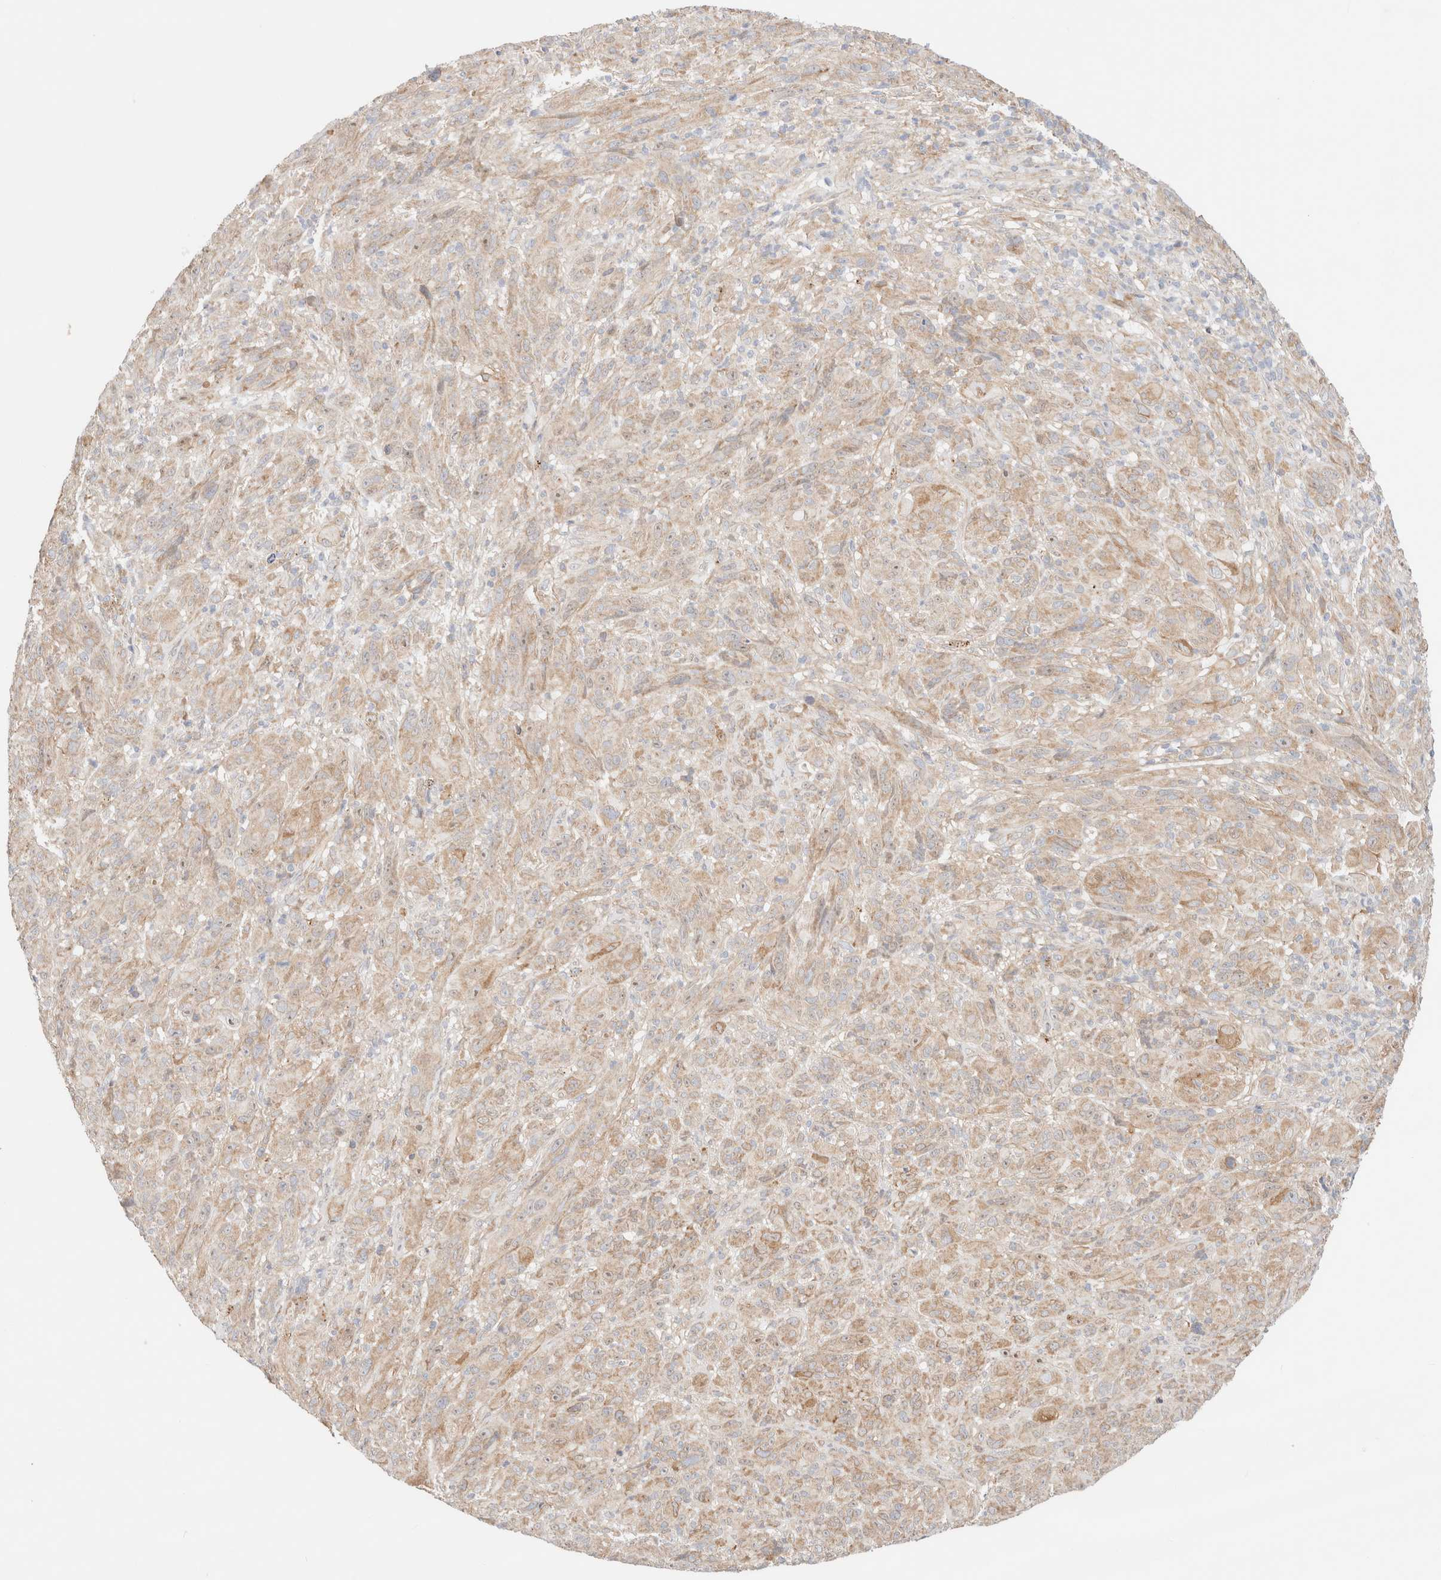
{"staining": {"intensity": "weak", "quantity": ">75%", "location": "cytoplasmic/membranous,nuclear"}, "tissue": "melanoma", "cell_type": "Tumor cells", "image_type": "cancer", "snomed": [{"axis": "morphology", "description": "Malignant melanoma, NOS"}, {"axis": "topography", "description": "Skin of head"}], "caption": "Approximately >75% of tumor cells in human melanoma demonstrate weak cytoplasmic/membranous and nuclear protein positivity as visualized by brown immunohistochemical staining.", "gene": "RRP15", "patient": {"sex": "male", "age": 96}}